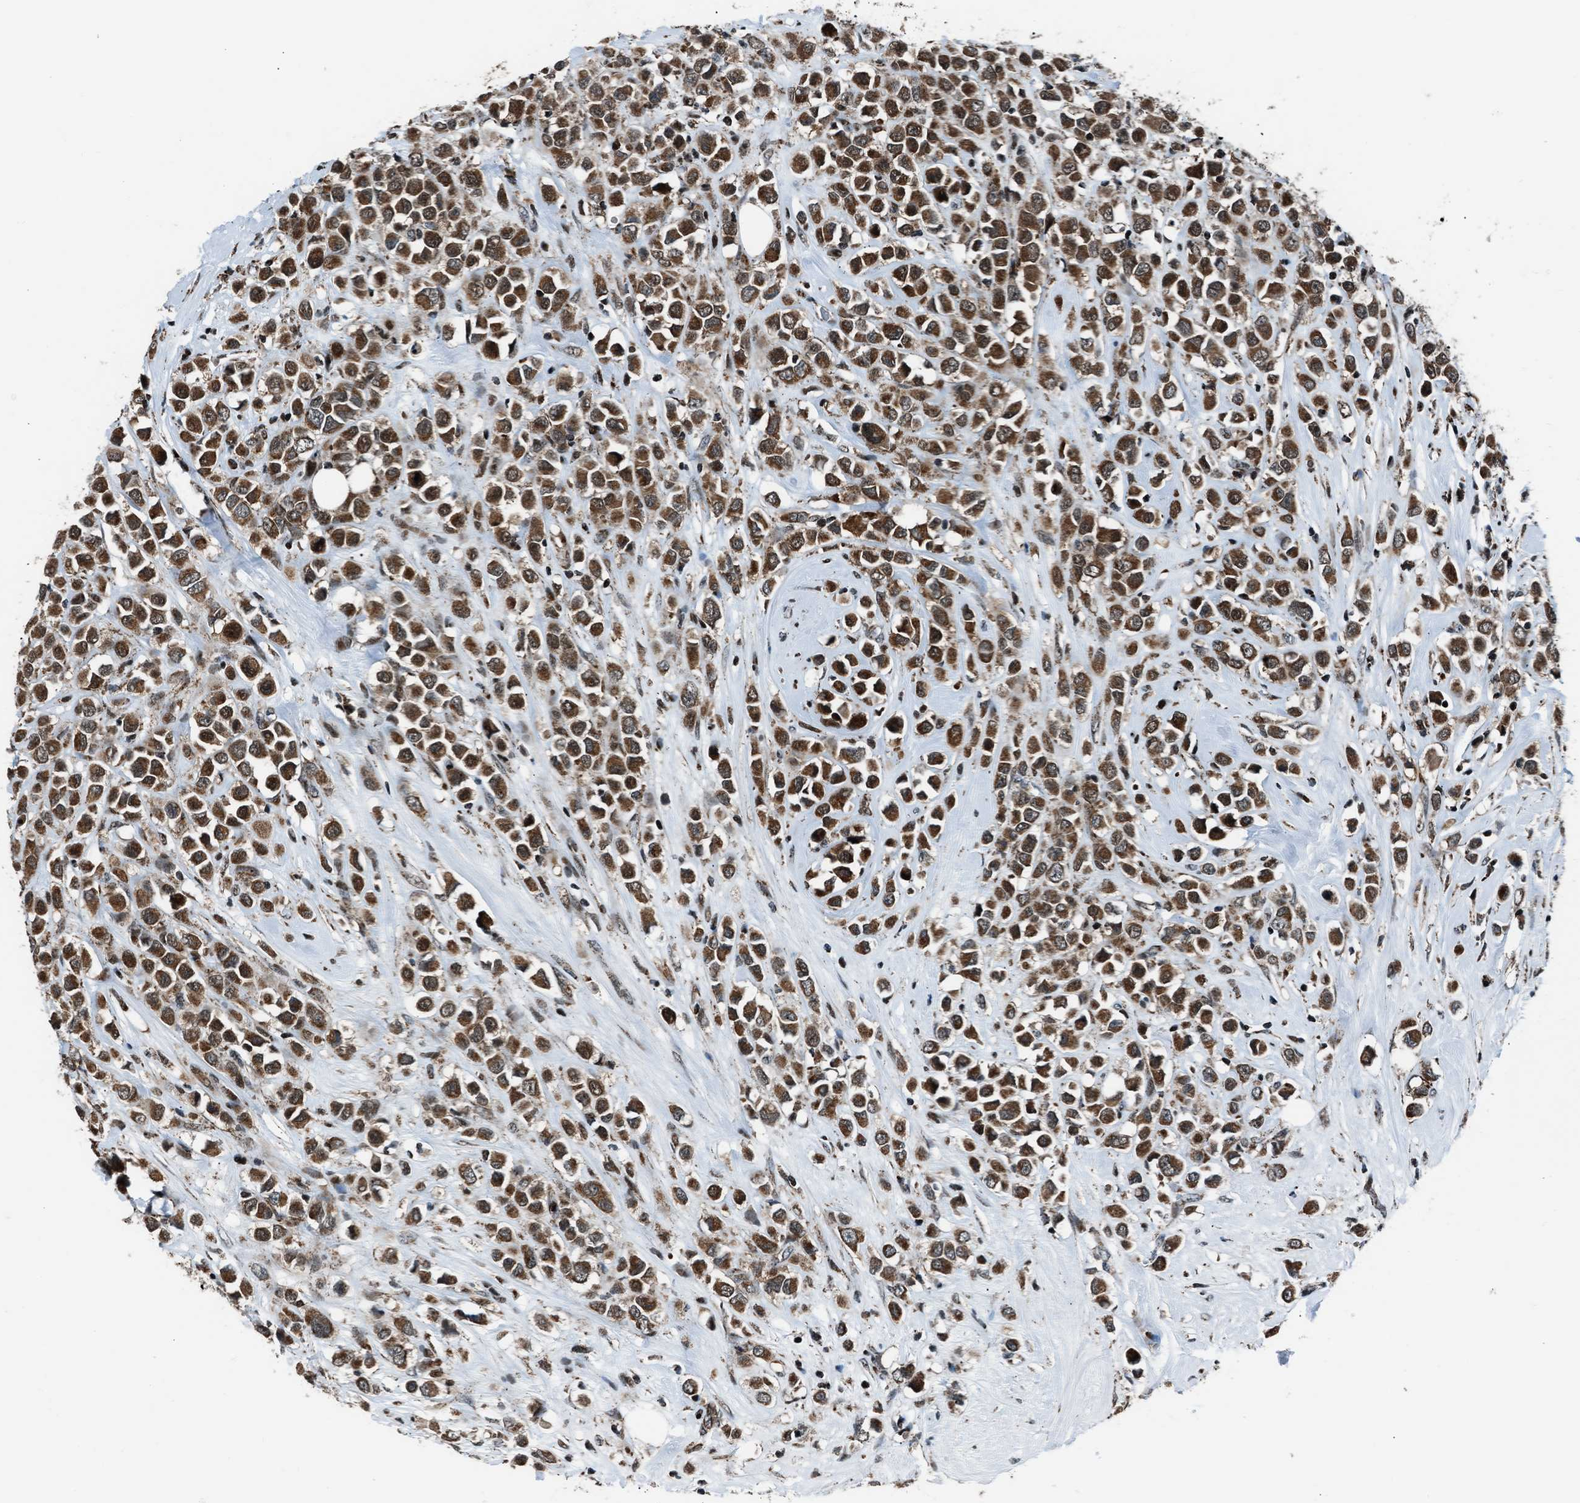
{"staining": {"intensity": "moderate", "quantity": ">75%", "location": "cytoplasmic/membranous,nuclear"}, "tissue": "breast cancer", "cell_type": "Tumor cells", "image_type": "cancer", "snomed": [{"axis": "morphology", "description": "Duct carcinoma"}, {"axis": "topography", "description": "Breast"}], "caption": "Immunohistochemical staining of human breast invasive ductal carcinoma exhibits medium levels of moderate cytoplasmic/membranous and nuclear protein positivity in about >75% of tumor cells. (DAB (3,3'-diaminobenzidine) IHC with brightfield microscopy, high magnification).", "gene": "MORC3", "patient": {"sex": "female", "age": 61}}